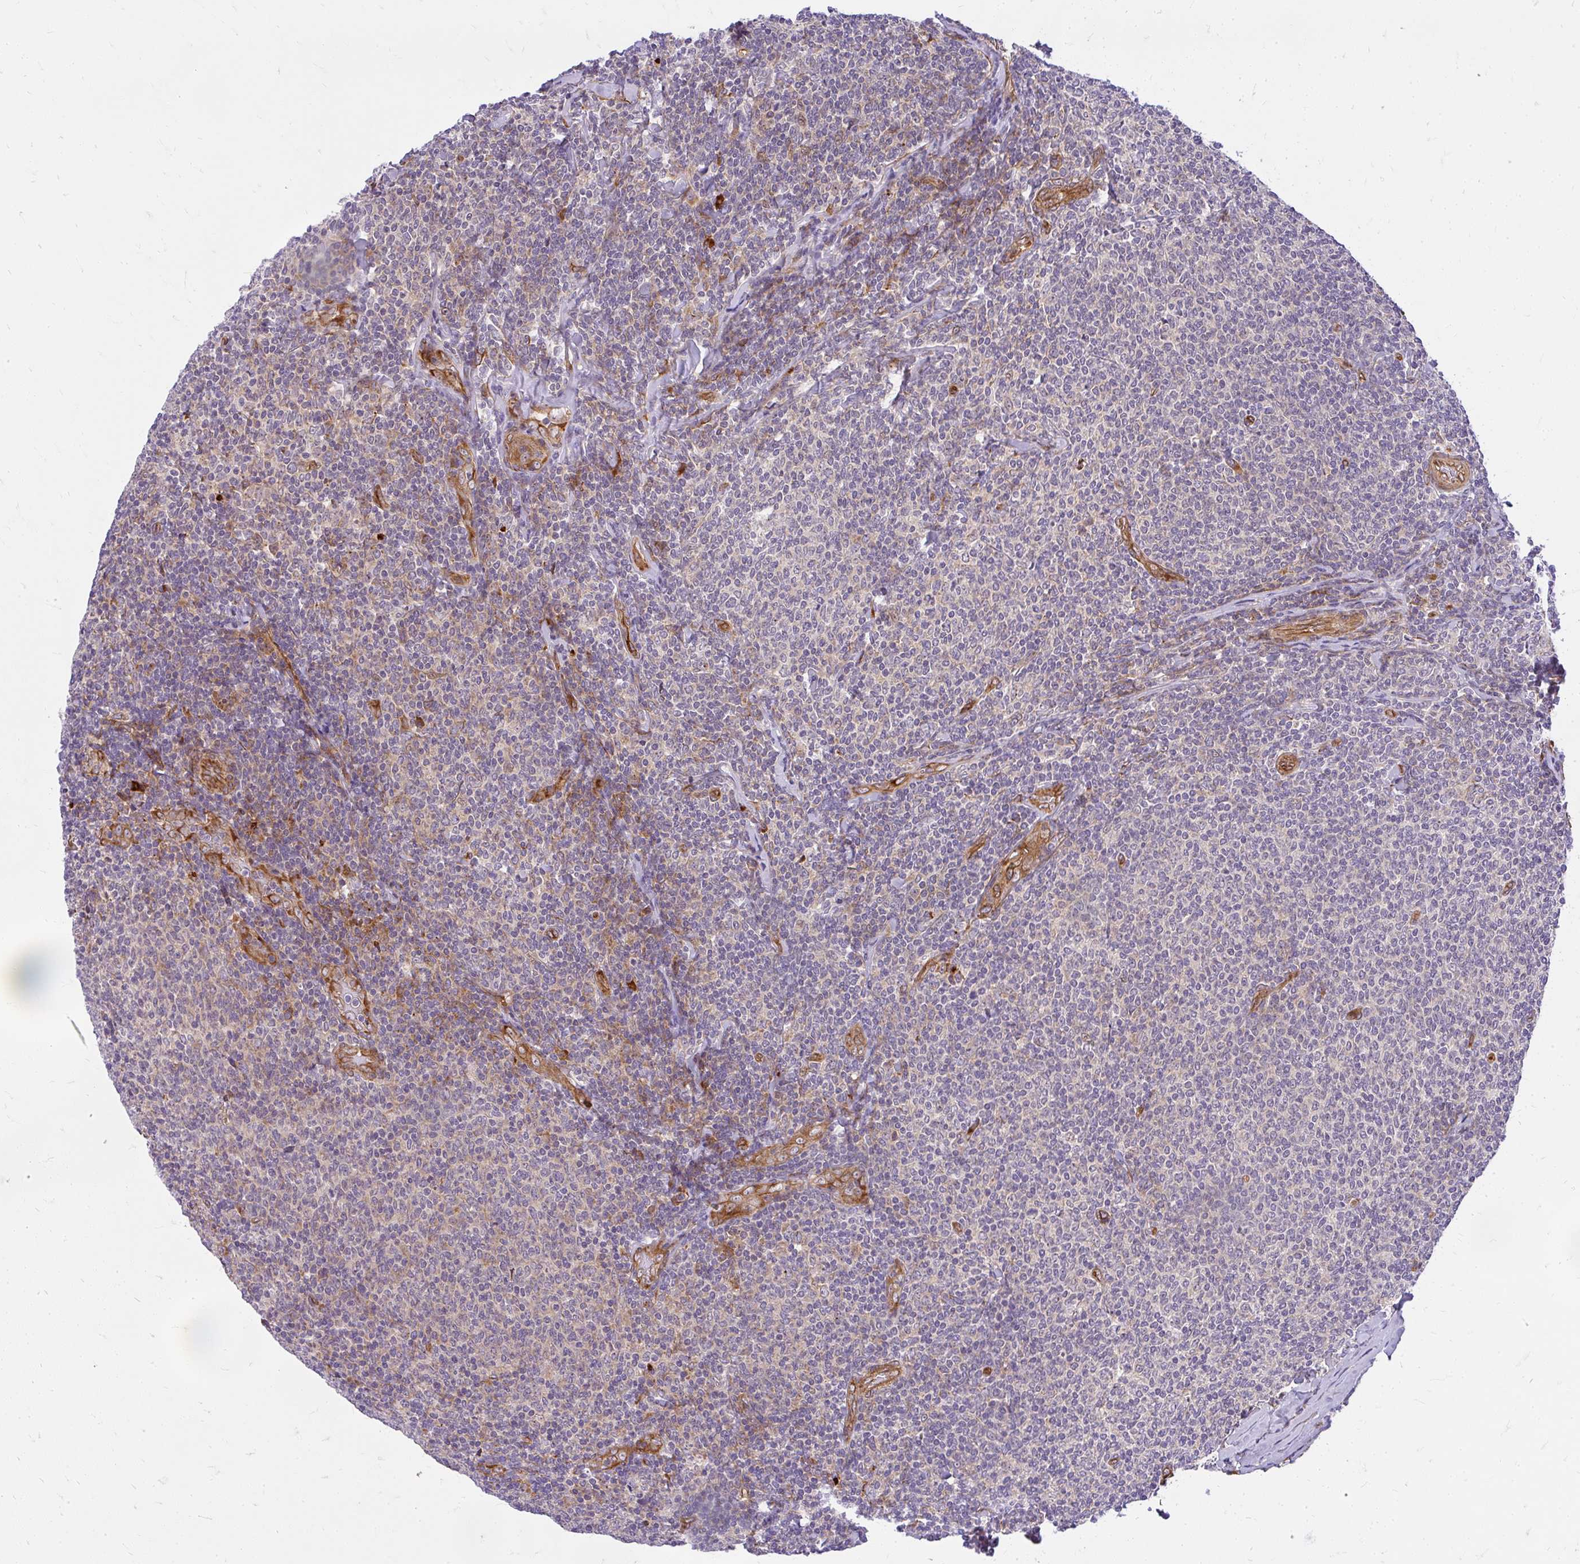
{"staining": {"intensity": "negative", "quantity": "none", "location": "none"}, "tissue": "lymphoma", "cell_type": "Tumor cells", "image_type": "cancer", "snomed": [{"axis": "morphology", "description": "Malignant lymphoma, non-Hodgkin's type, Low grade"}, {"axis": "topography", "description": "Lymph node"}], "caption": "A photomicrograph of low-grade malignant lymphoma, non-Hodgkin's type stained for a protein demonstrates no brown staining in tumor cells.", "gene": "RSKR", "patient": {"sex": "male", "age": 52}}